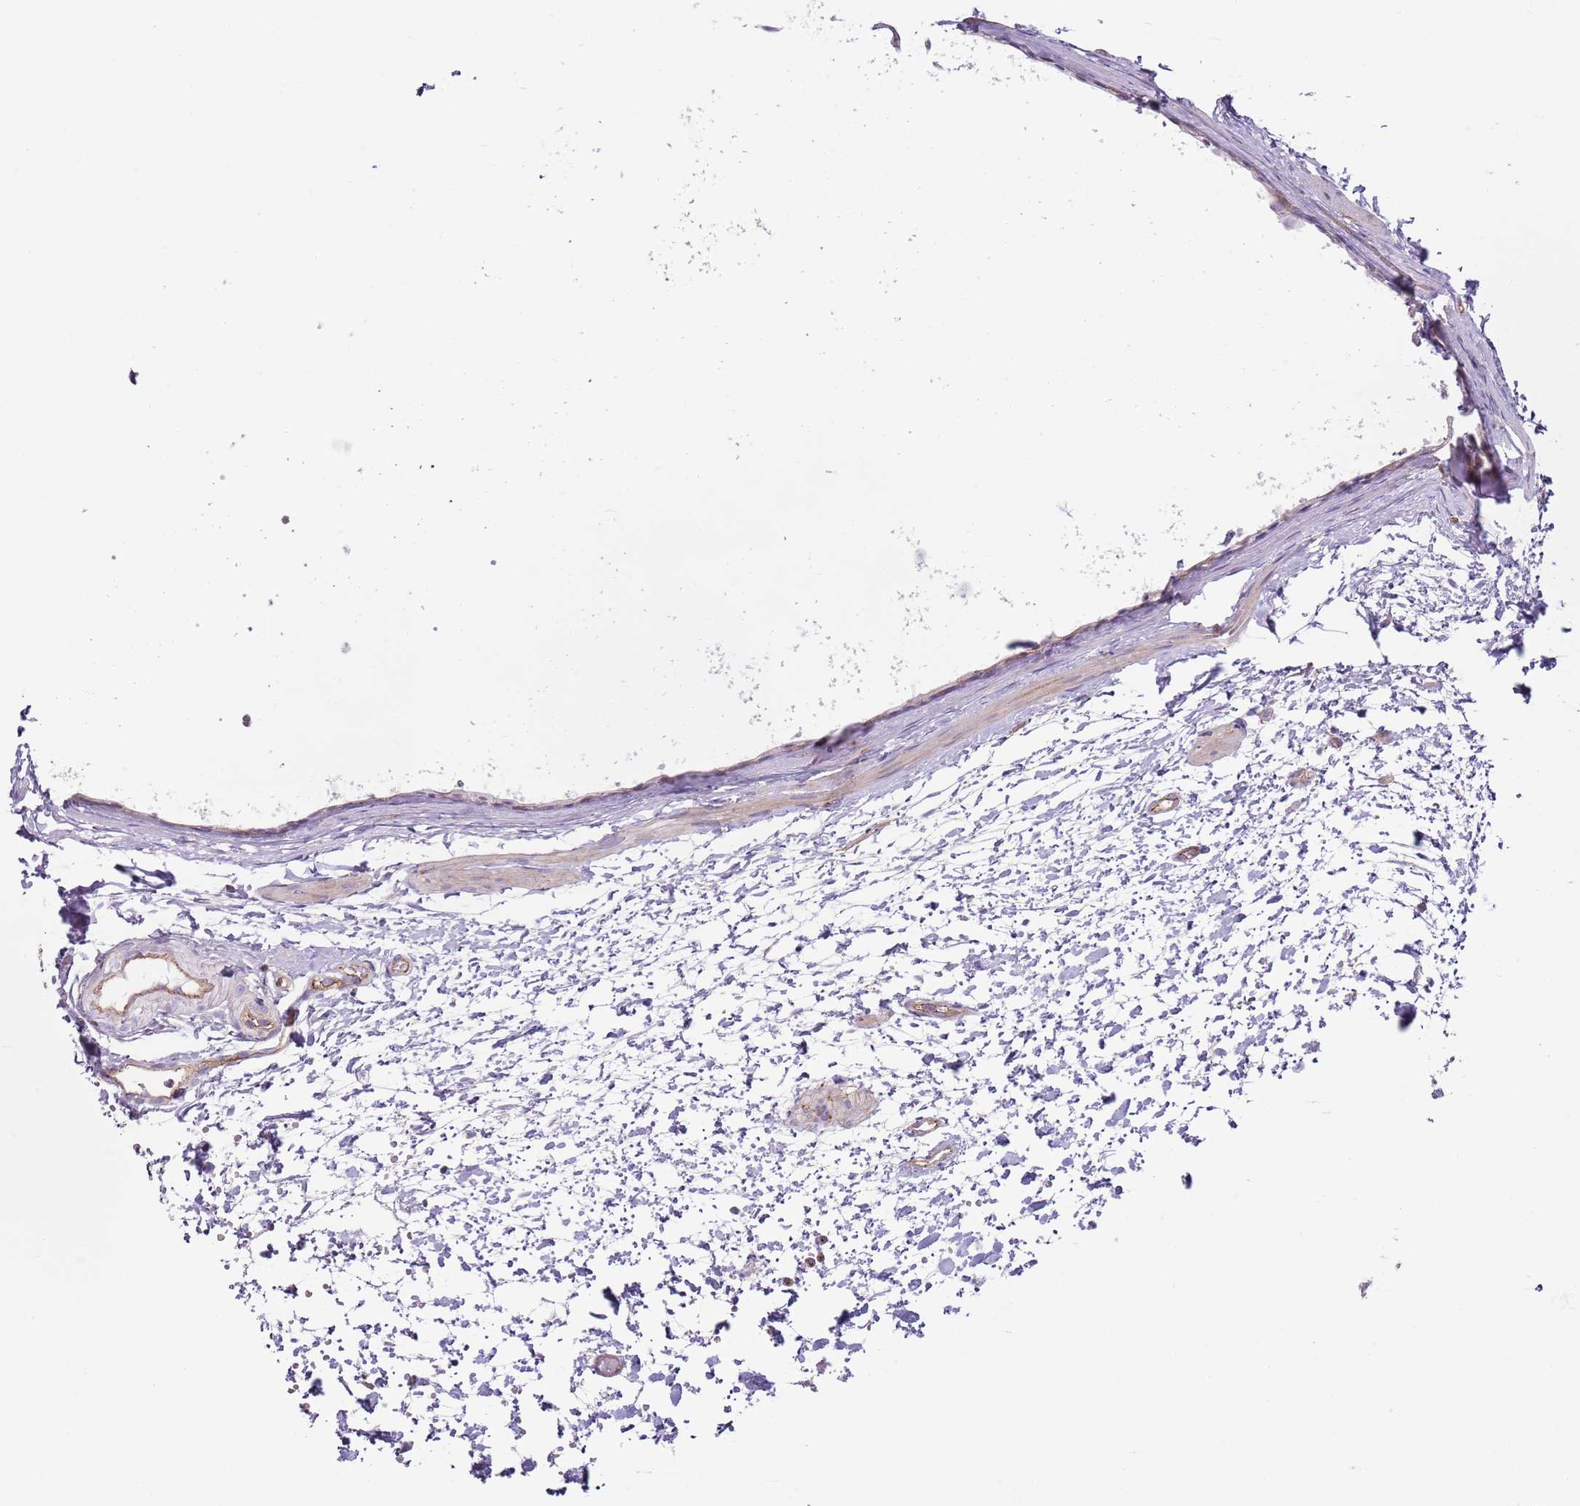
{"staining": {"intensity": "negative", "quantity": "none", "location": "none"}, "tissue": "ovary", "cell_type": "Ovarian stroma cells", "image_type": "normal", "snomed": [{"axis": "morphology", "description": "Normal tissue, NOS"}, {"axis": "topography", "description": "Ovary"}], "caption": "Human ovary stained for a protein using immunohistochemistry (IHC) displays no staining in ovarian stroma cells.", "gene": "GNAI1", "patient": {"sex": "female", "age": 41}}